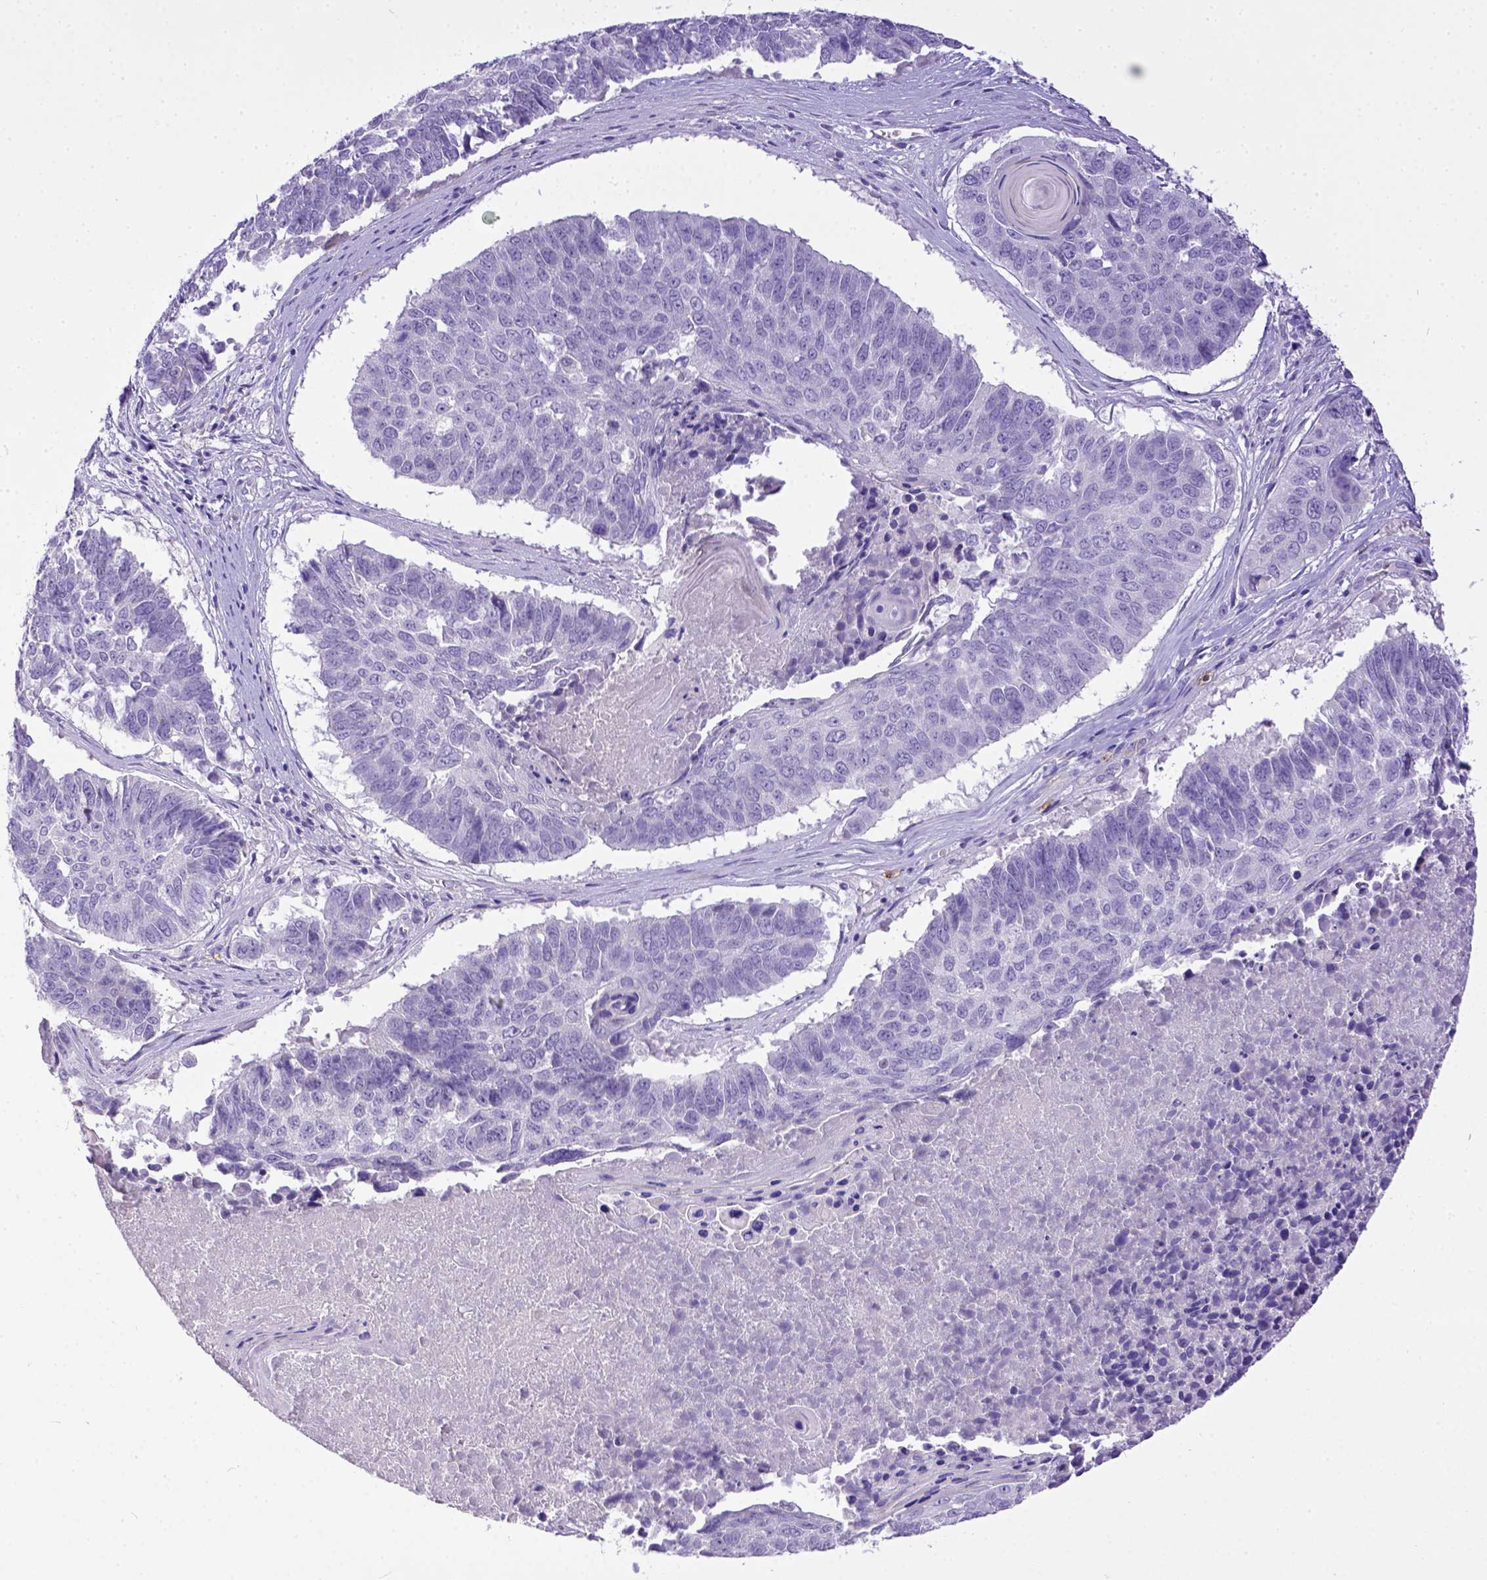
{"staining": {"intensity": "negative", "quantity": "none", "location": "none"}, "tissue": "lung cancer", "cell_type": "Tumor cells", "image_type": "cancer", "snomed": [{"axis": "morphology", "description": "Squamous cell carcinoma, NOS"}, {"axis": "topography", "description": "Lung"}], "caption": "The IHC photomicrograph has no significant positivity in tumor cells of squamous cell carcinoma (lung) tissue. The staining is performed using DAB (3,3'-diaminobenzidine) brown chromogen with nuclei counter-stained in using hematoxylin.", "gene": "KIT", "patient": {"sex": "male", "age": 73}}